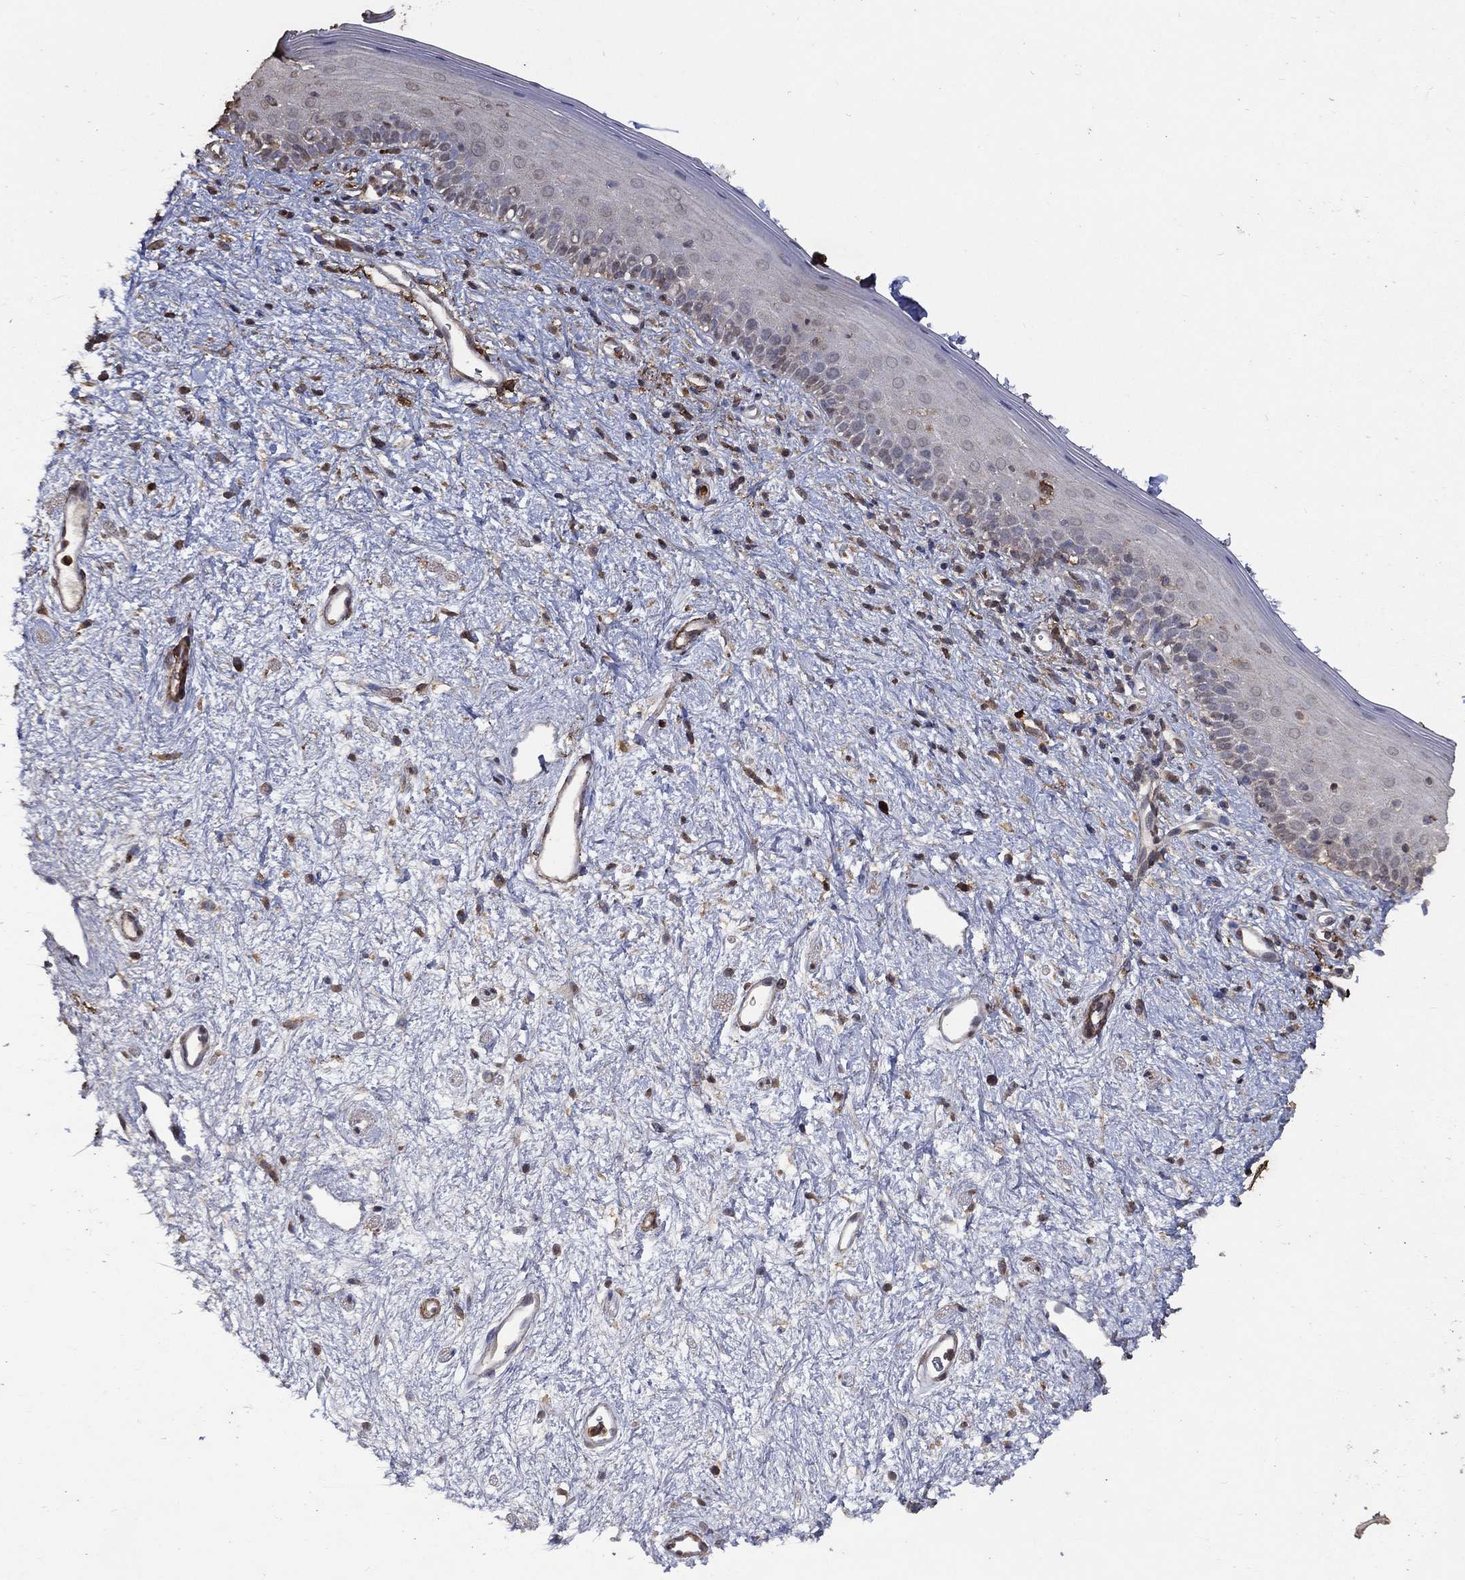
{"staining": {"intensity": "negative", "quantity": "none", "location": "none"}, "tissue": "vagina", "cell_type": "Squamous epithelial cells", "image_type": "normal", "snomed": [{"axis": "morphology", "description": "Normal tissue, NOS"}, {"axis": "topography", "description": "Vagina"}], "caption": "The image exhibits no staining of squamous epithelial cells in benign vagina.", "gene": "GPR183", "patient": {"sex": "female", "age": 47}}